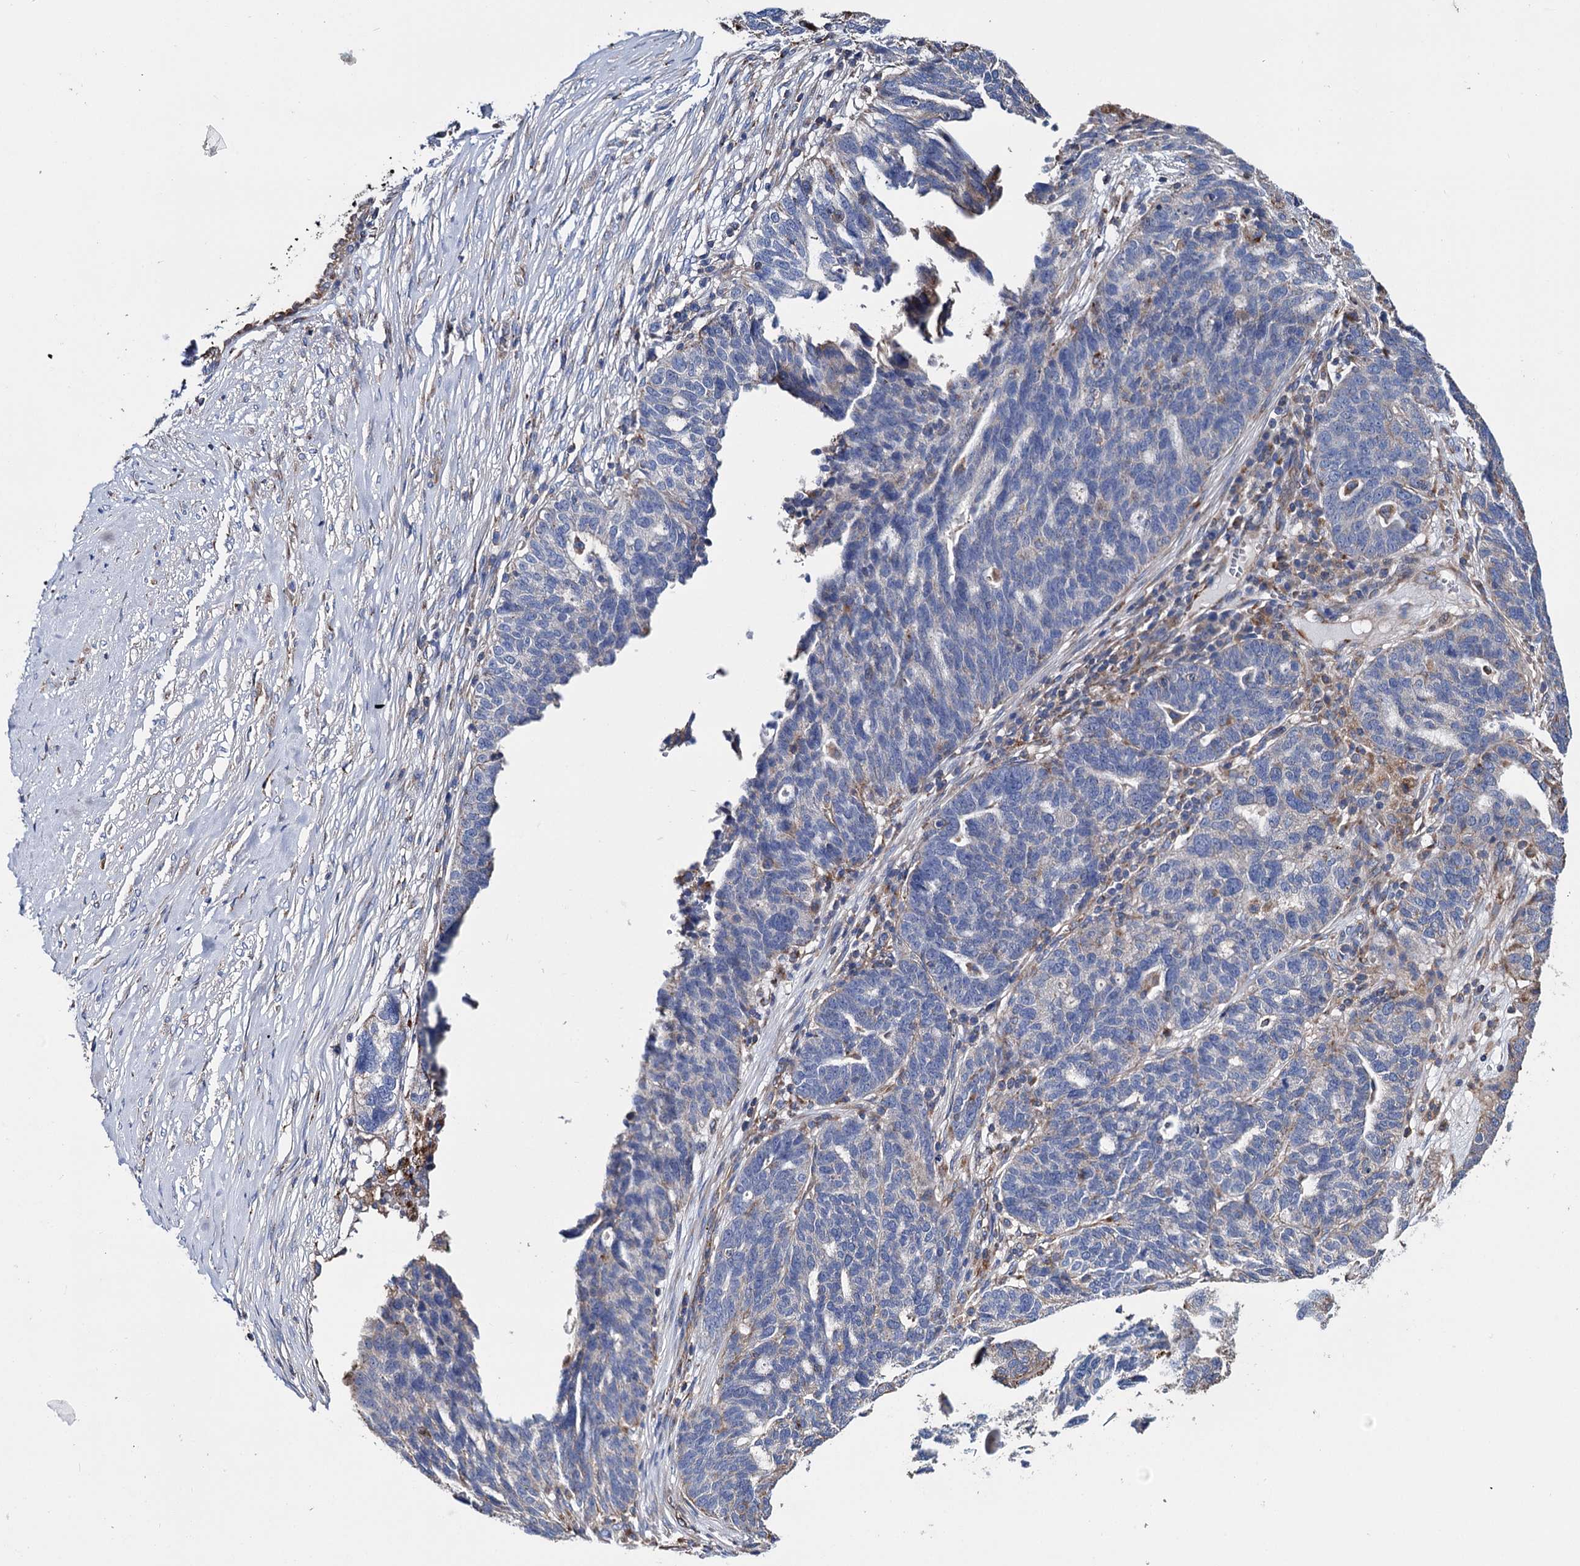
{"staining": {"intensity": "negative", "quantity": "none", "location": "none"}, "tissue": "ovarian cancer", "cell_type": "Tumor cells", "image_type": "cancer", "snomed": [{"axis": "morphology", "description": "Cystadenocarcinoma, serous, NOS"}, {"axis": "topography", "description": "Ovary"}], "caption": "Tumor cells show no significant positivity in ovarian cancer. The staining is performed using DAB brown chromogen with nuclei counter-stained in using hematoxylin.", "gene": "SCPEP1", "patient": {"sex": "female", "age": 59}}